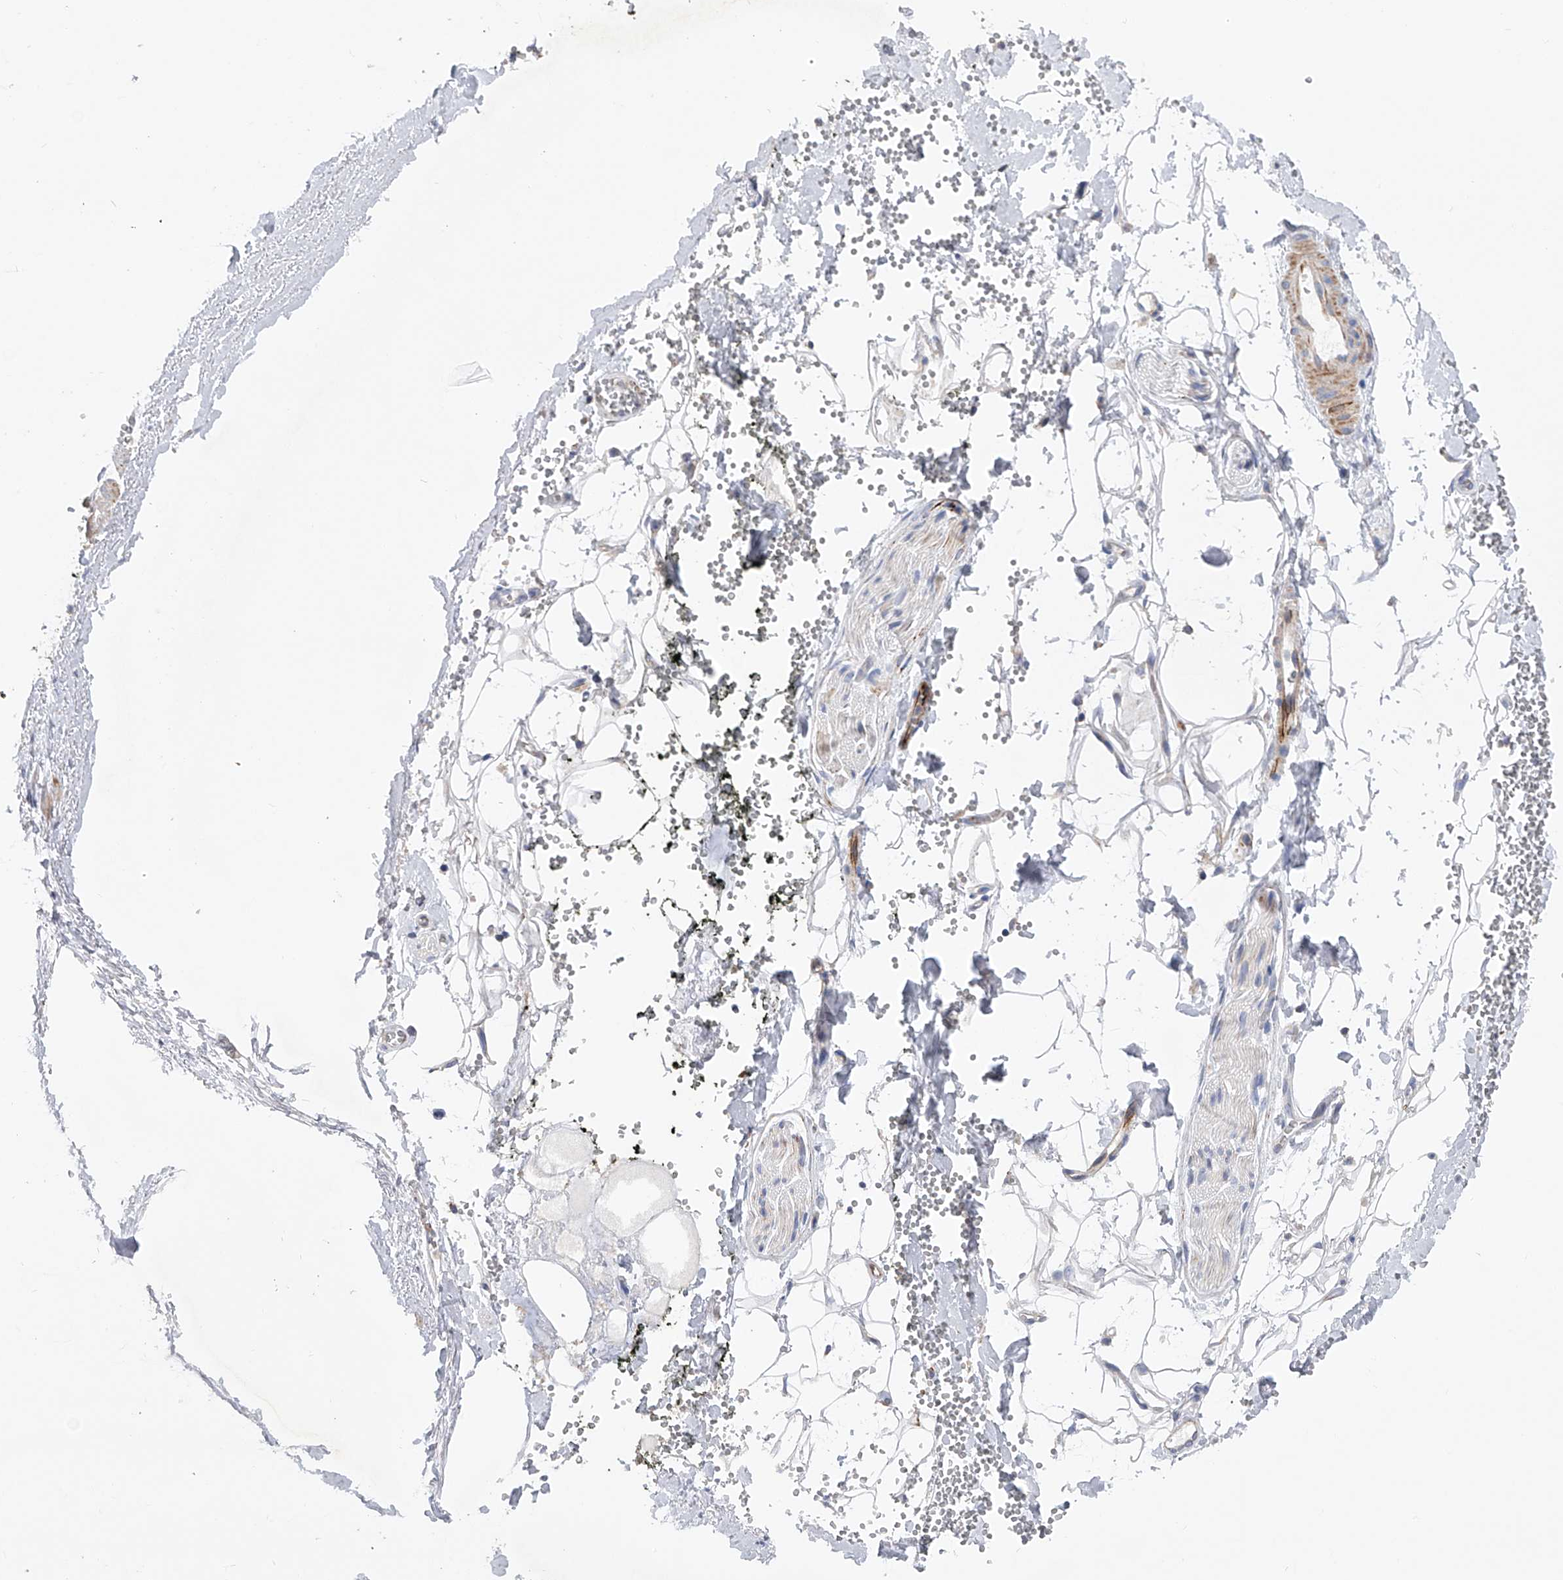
{"staining": {"intensity": "negative", "quantity": "none", "location": "none"}, "tissue": "adipose tissue", "cell_type": "Adipocytes", "image_type": "normal", "snomed": [{"axis": "morphology", "description": "Normal tissue, NOS"}, {"axis": "morphology", "description": "Adenocarcinoma, NOS"}, {"axis": "topography", "description": "Pancreas"}, {"axis": "topography", "description": "Peripheral nerve tissue"}], "caption": "This is a micrograph of IHC staining of normal adipose tissue, which shows no staining in adipocytes.", "gene": "MLYCD", "patient": {"sex": "male", "age": 59}}